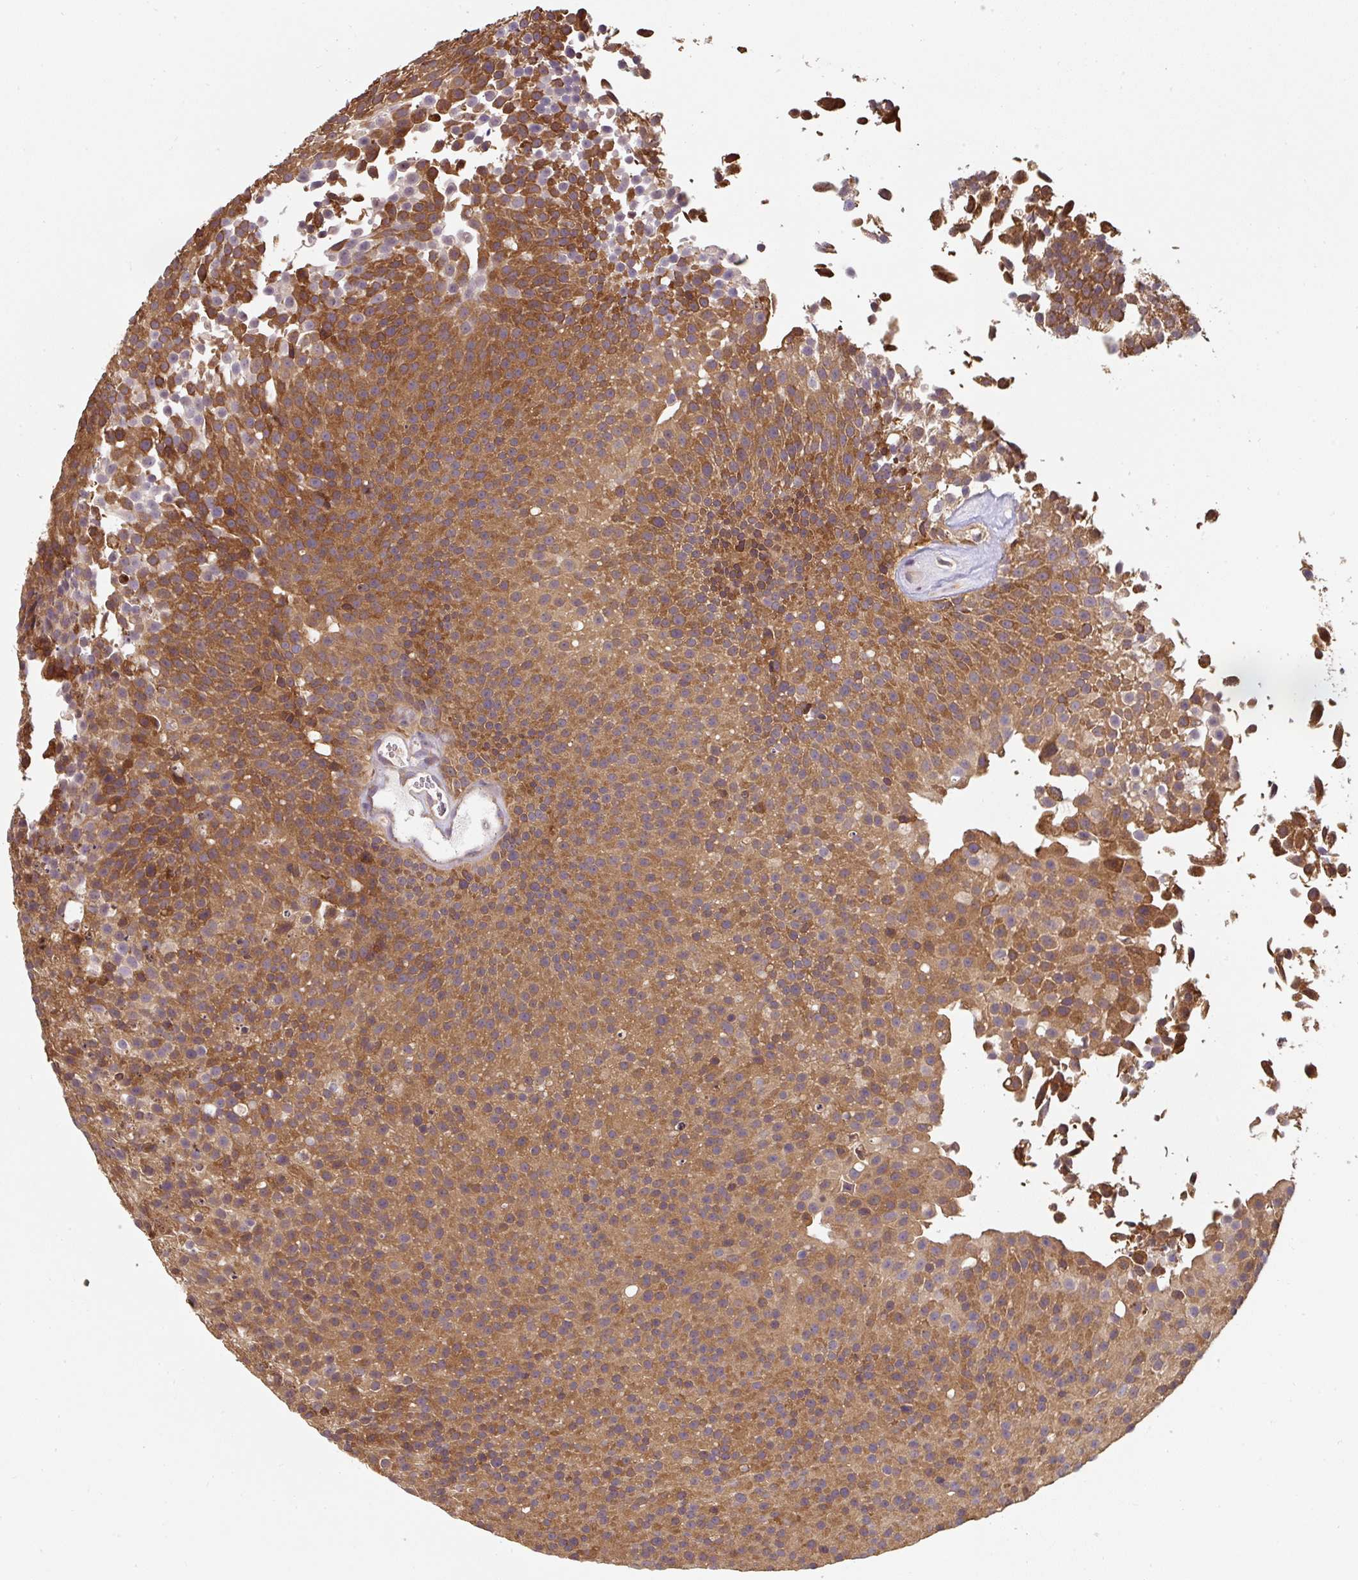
{"staining": {"intensity": "moderate", "quantity": ">75%", "location": "cytoplasmic/membranous"}, "tissue": "urothelial cancer", "cell_type": "Tumor cells", "image_type": "cancer", "snomed": [{"axis": "morphology", "description": "Urothelial carcinoma, Low grade"}, {"axis": "topography", "description": "Urinary bladder"}], "caption": "Human urothelial carcinoma (low-grade) stained with a protein marker reveals moderate staining in tumor cells.", "gene": "ST13", "patient": {"sex": "female", "age": 79}}